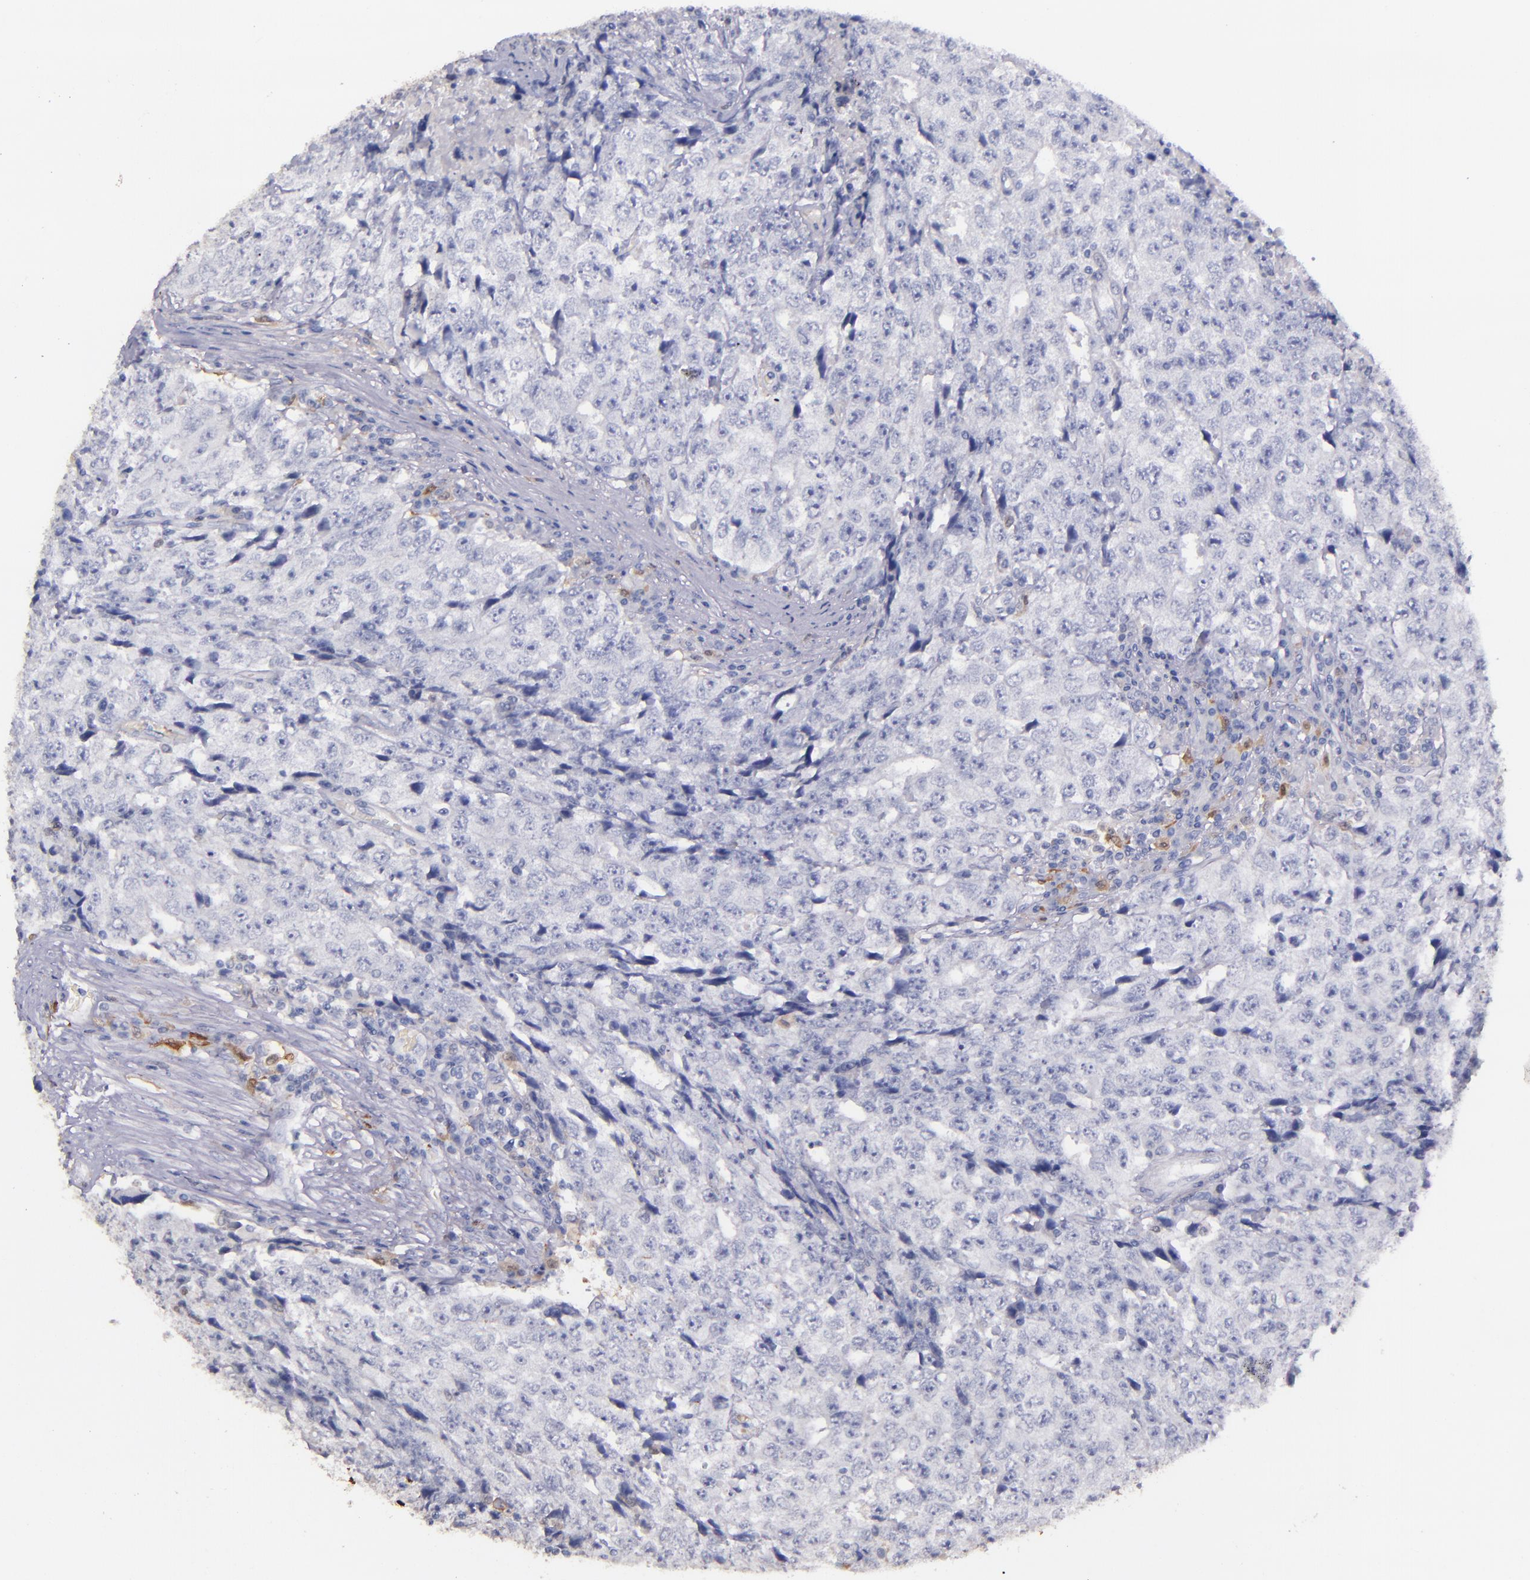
{"staining": {"intensity": "negative", "quantity": "none", "location": "none"}, "tissue": "testis cancer", "cell_type": "Tumor cells", "image_type": "cancer", "snomed": [{"axis": "morphology", "description": "Necrosis, NOS"}, {"axis": "morphology", "description": "Carcinoma, Embryonal, NOS"}, {"axis": "topography", "description": "Testis"}], "caption": "Testis cancer was stained to show a protein in brown. There is no significant positivity in tumor cells.", "gene": "F13A1", "patient": {"sex": "male", "age": 19}}